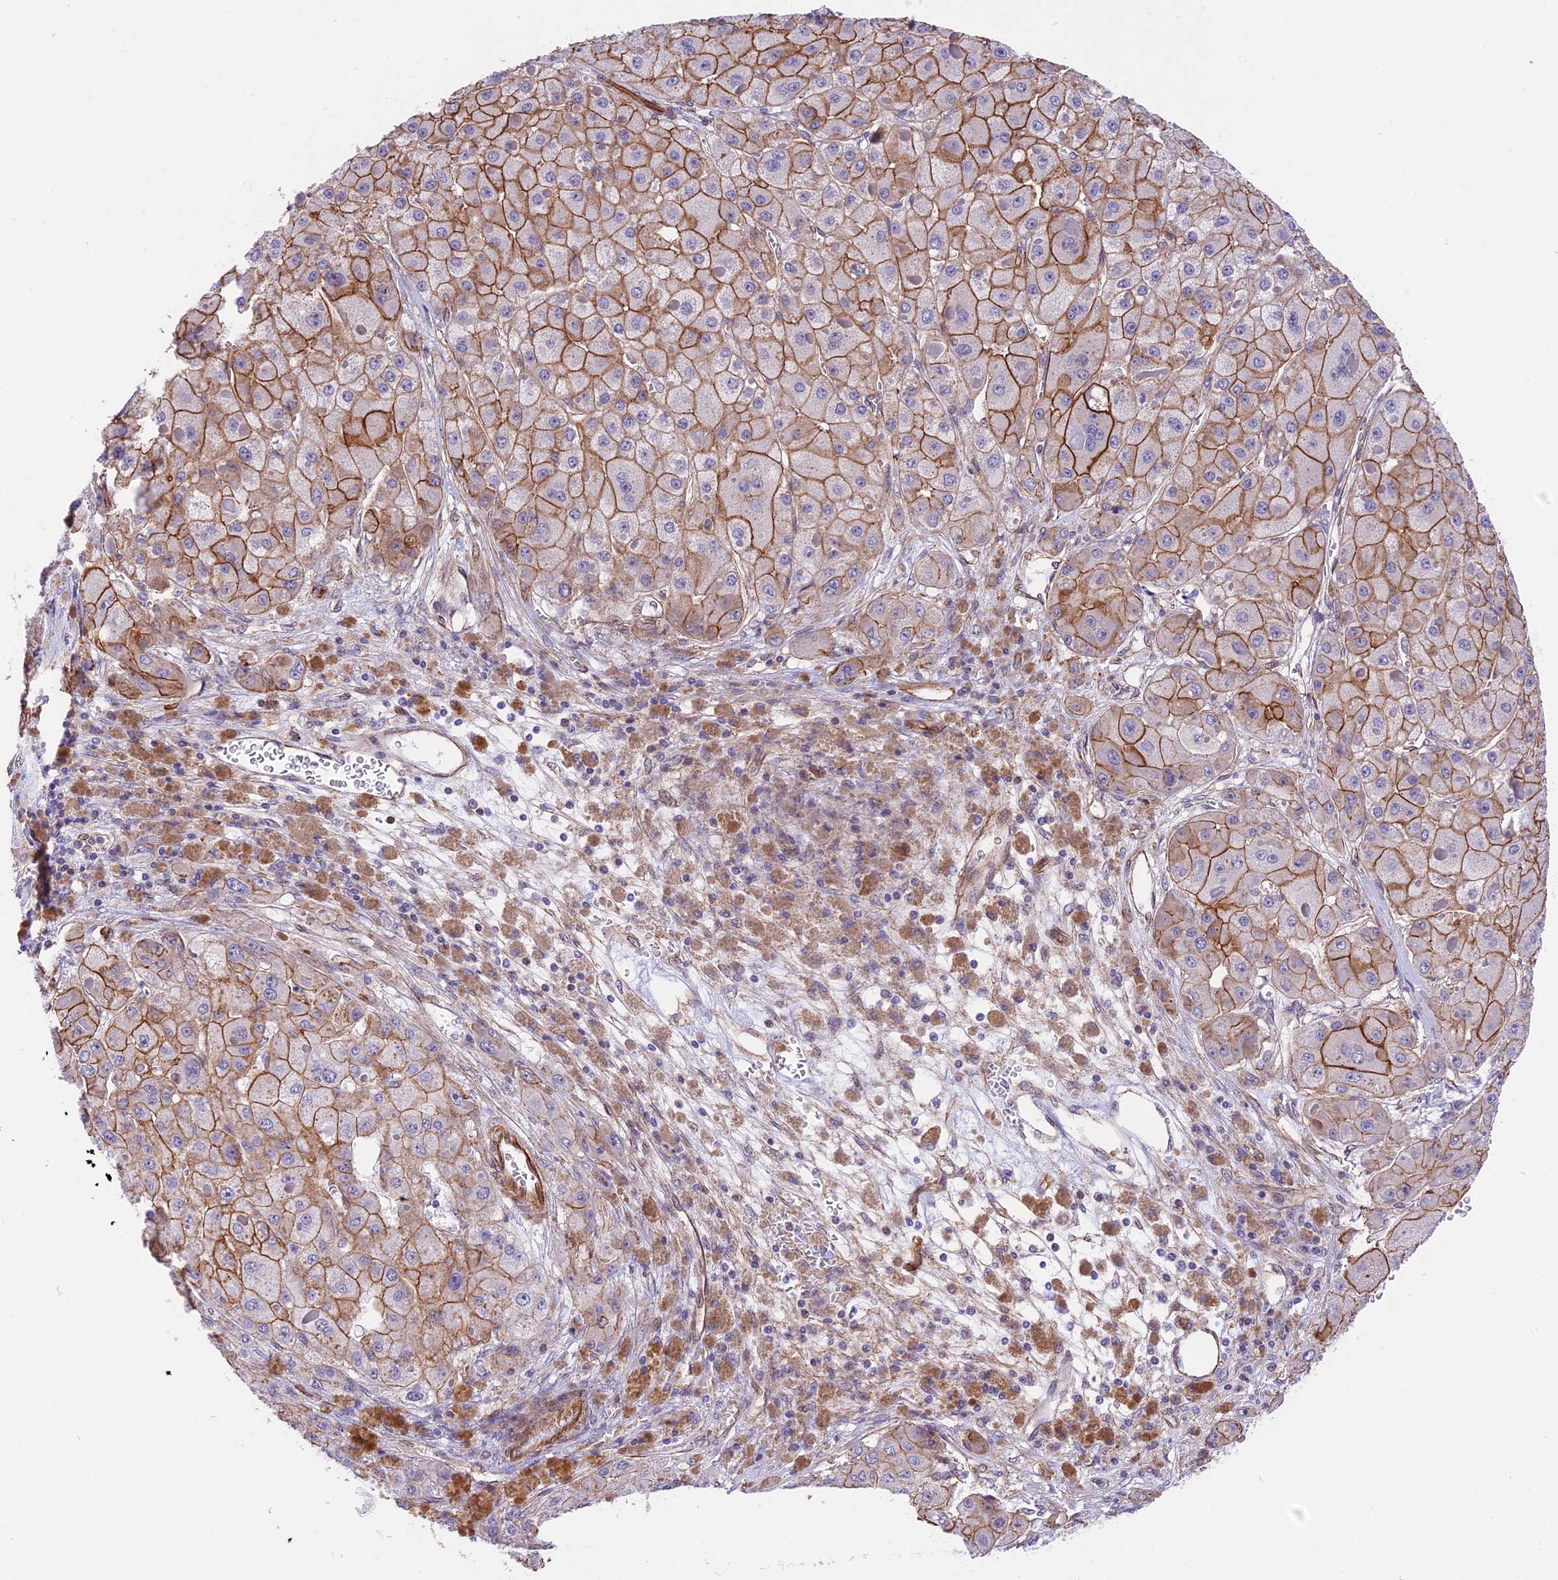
{"staining": {"intensity": "moderate", "quantity": ">75%", "location": "cytoplasmic/membranous"}, "tissue": "liver cancer", "cell_type": "Tumor cells", "image_type": "cancer", "snomed": [{"axis": "morphology", "description": "Carcinoma, Hepatocellular, NOS"}, {"axis": "topography", "description": "Liver"}], "caption": "High-power microscopy captured an immunohistochemistry (IHC) image of hepatocellular carcinoma (liver), revealing moderate cytoplasmic/membranous positivity in about >75% of tumor cells.", "gene": "R3HDM4", "patient": {"sex": "female", "age": 73}}